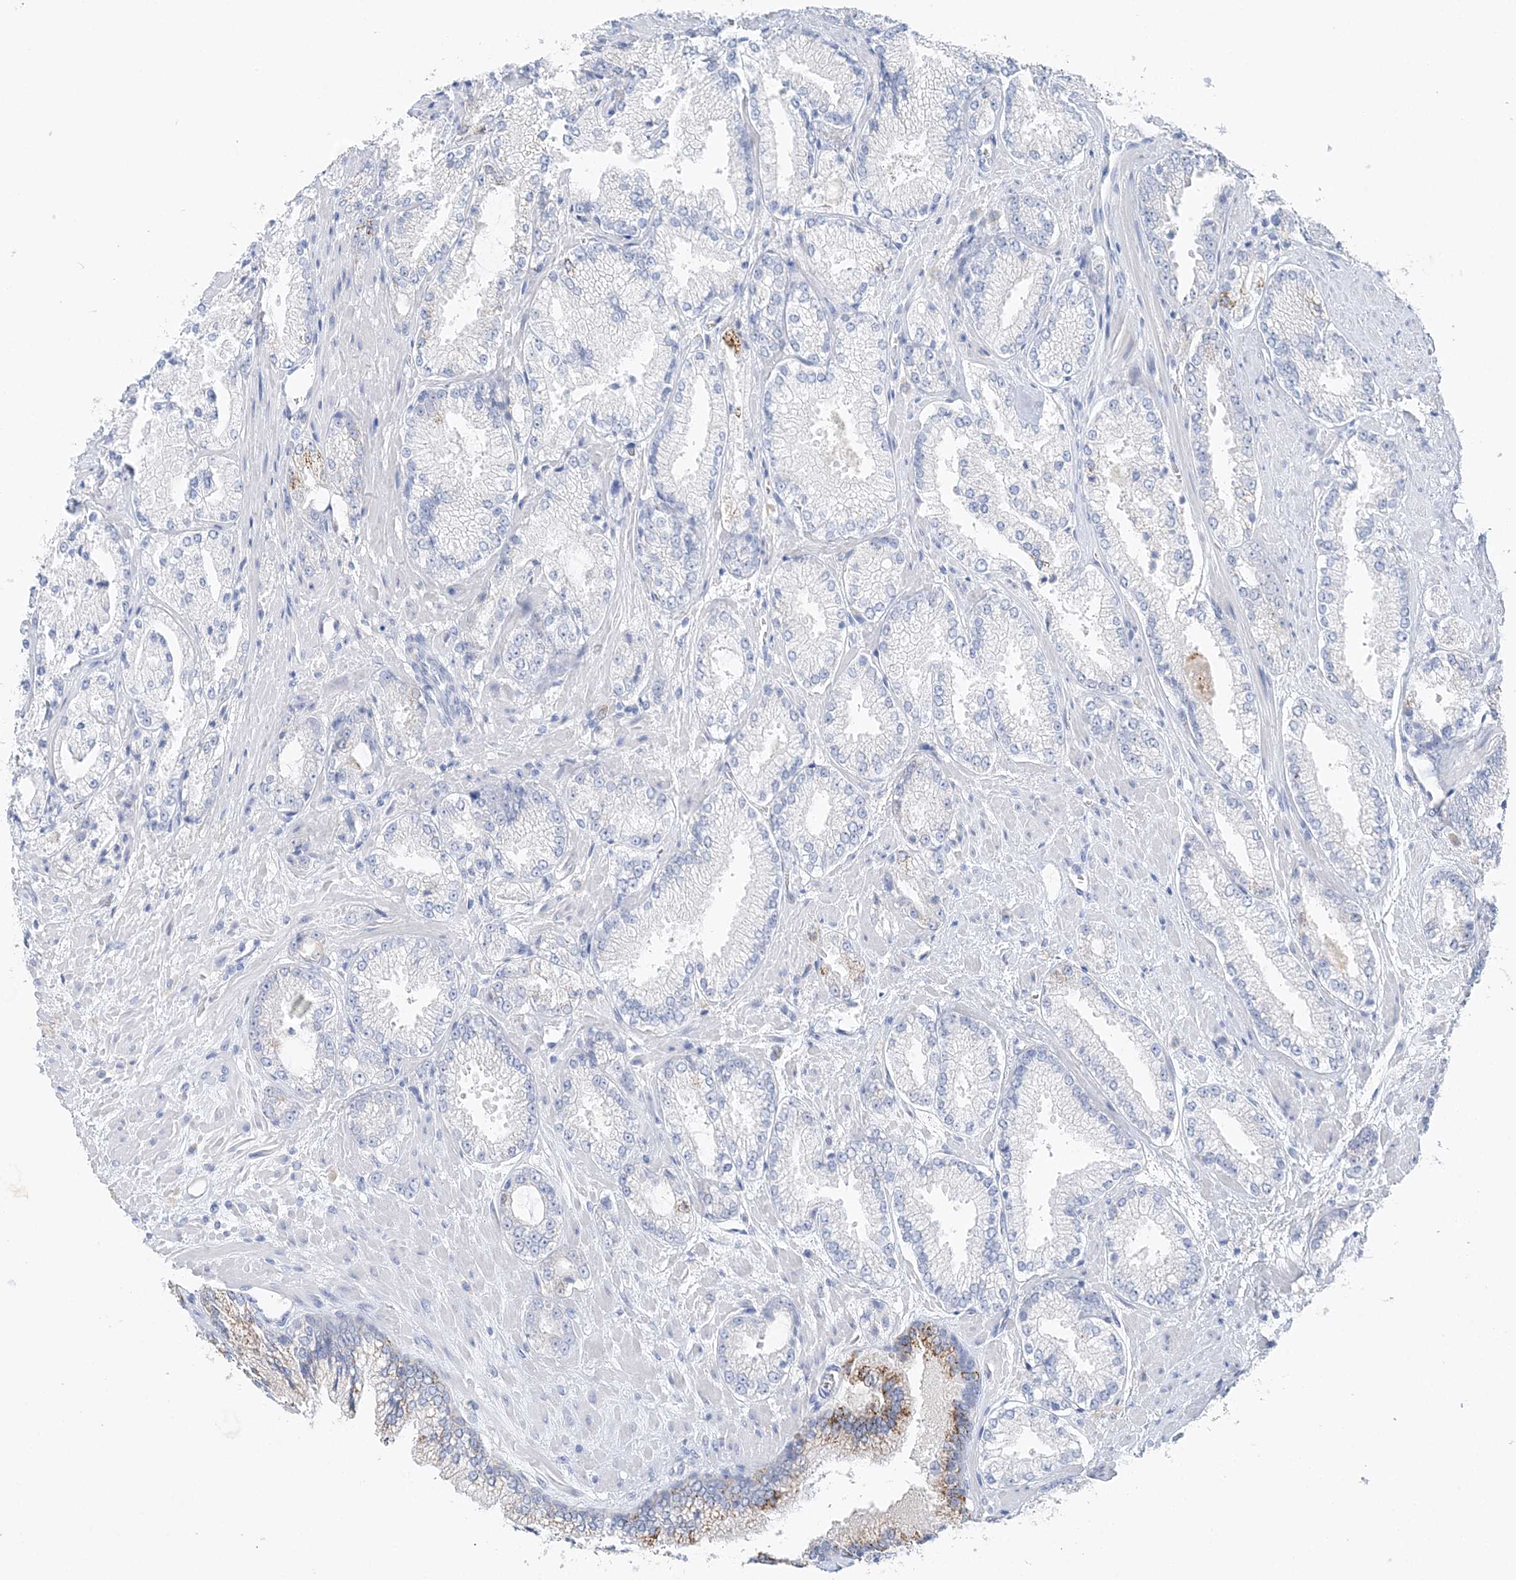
{"staining": {"intensity": "moderate", "quantity": "<25%", "location": "cytoplasmic/membranous"}, "tissue": "prostate cancer", "cell_type": "Tumor cells", "image_type": "cancer", "snomed": [{"axis": "morphology", "description": "Adenocarcinoma, High grade"}, {"axis": "topography", "description": "Prostate"}], "caption": "High-grade adenocarcinoma (prostate) was stained to show a protein in brown. There is low levels of moderate cytoplasmic/membranous staining in approximately <25% of tumor cells.", "gene": "HMGCS1", "patient": {"sex": "male", "age": 73}}